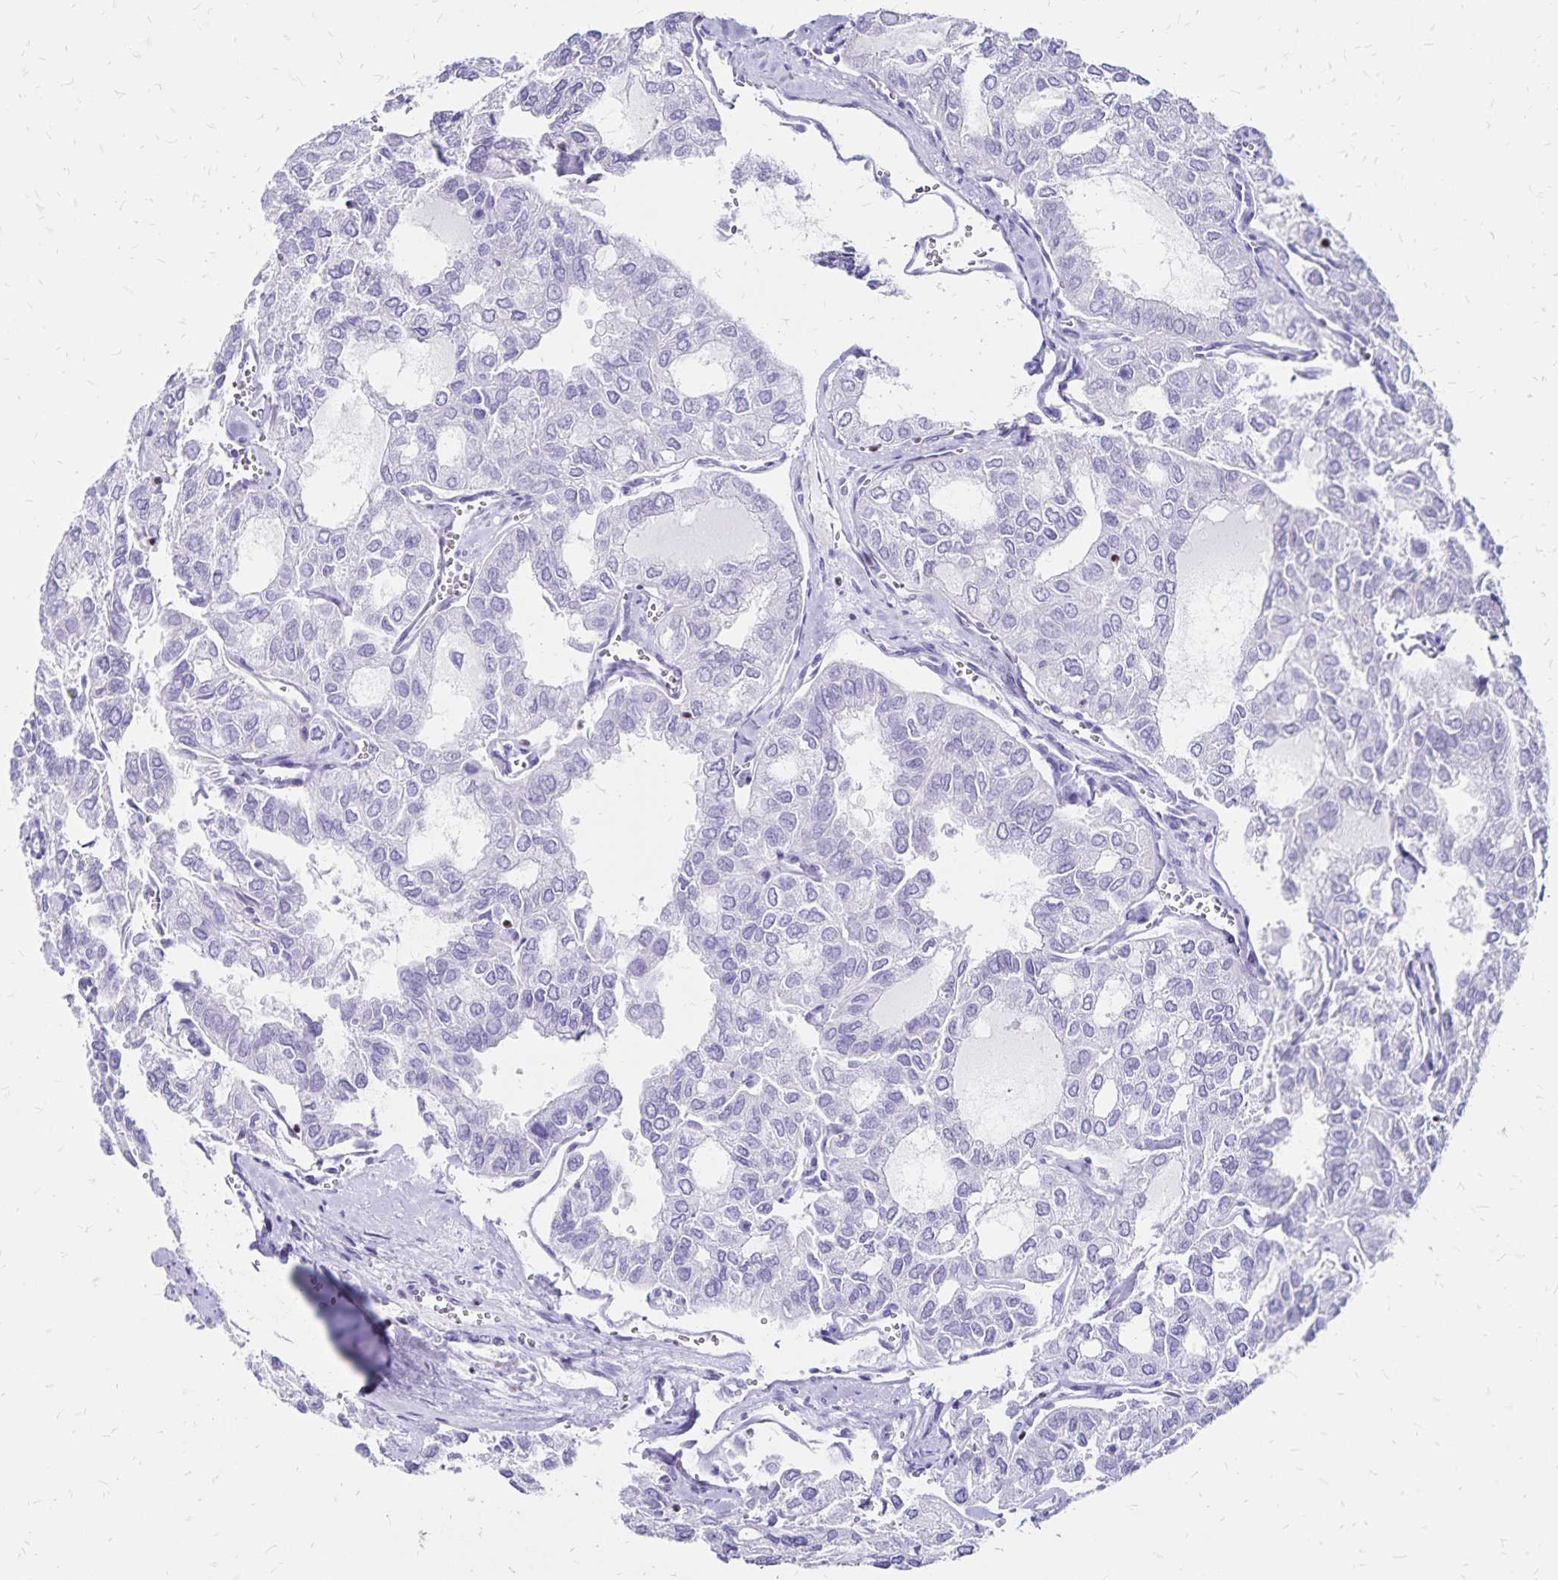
{"staining": {"intensity": "negative", "quantity": "none", "location": "none"}, "tissue": "thyroid cancer", "cell_type": "Tumor cells", "image_type": "cancer", "snomed": [{"axis": "morphology", "description": "Follicular adenoma carcinoma, NOS"}, {"axis": "topography", "description": "Thyroid gland"}], "caption": "Immunohistochemical staining of follicular adenoma carcinoma (thyroid) displays no significant expression in tumor cells.", "gene": "IKZF1", "patient": {"sex": "male", "age": 75}}